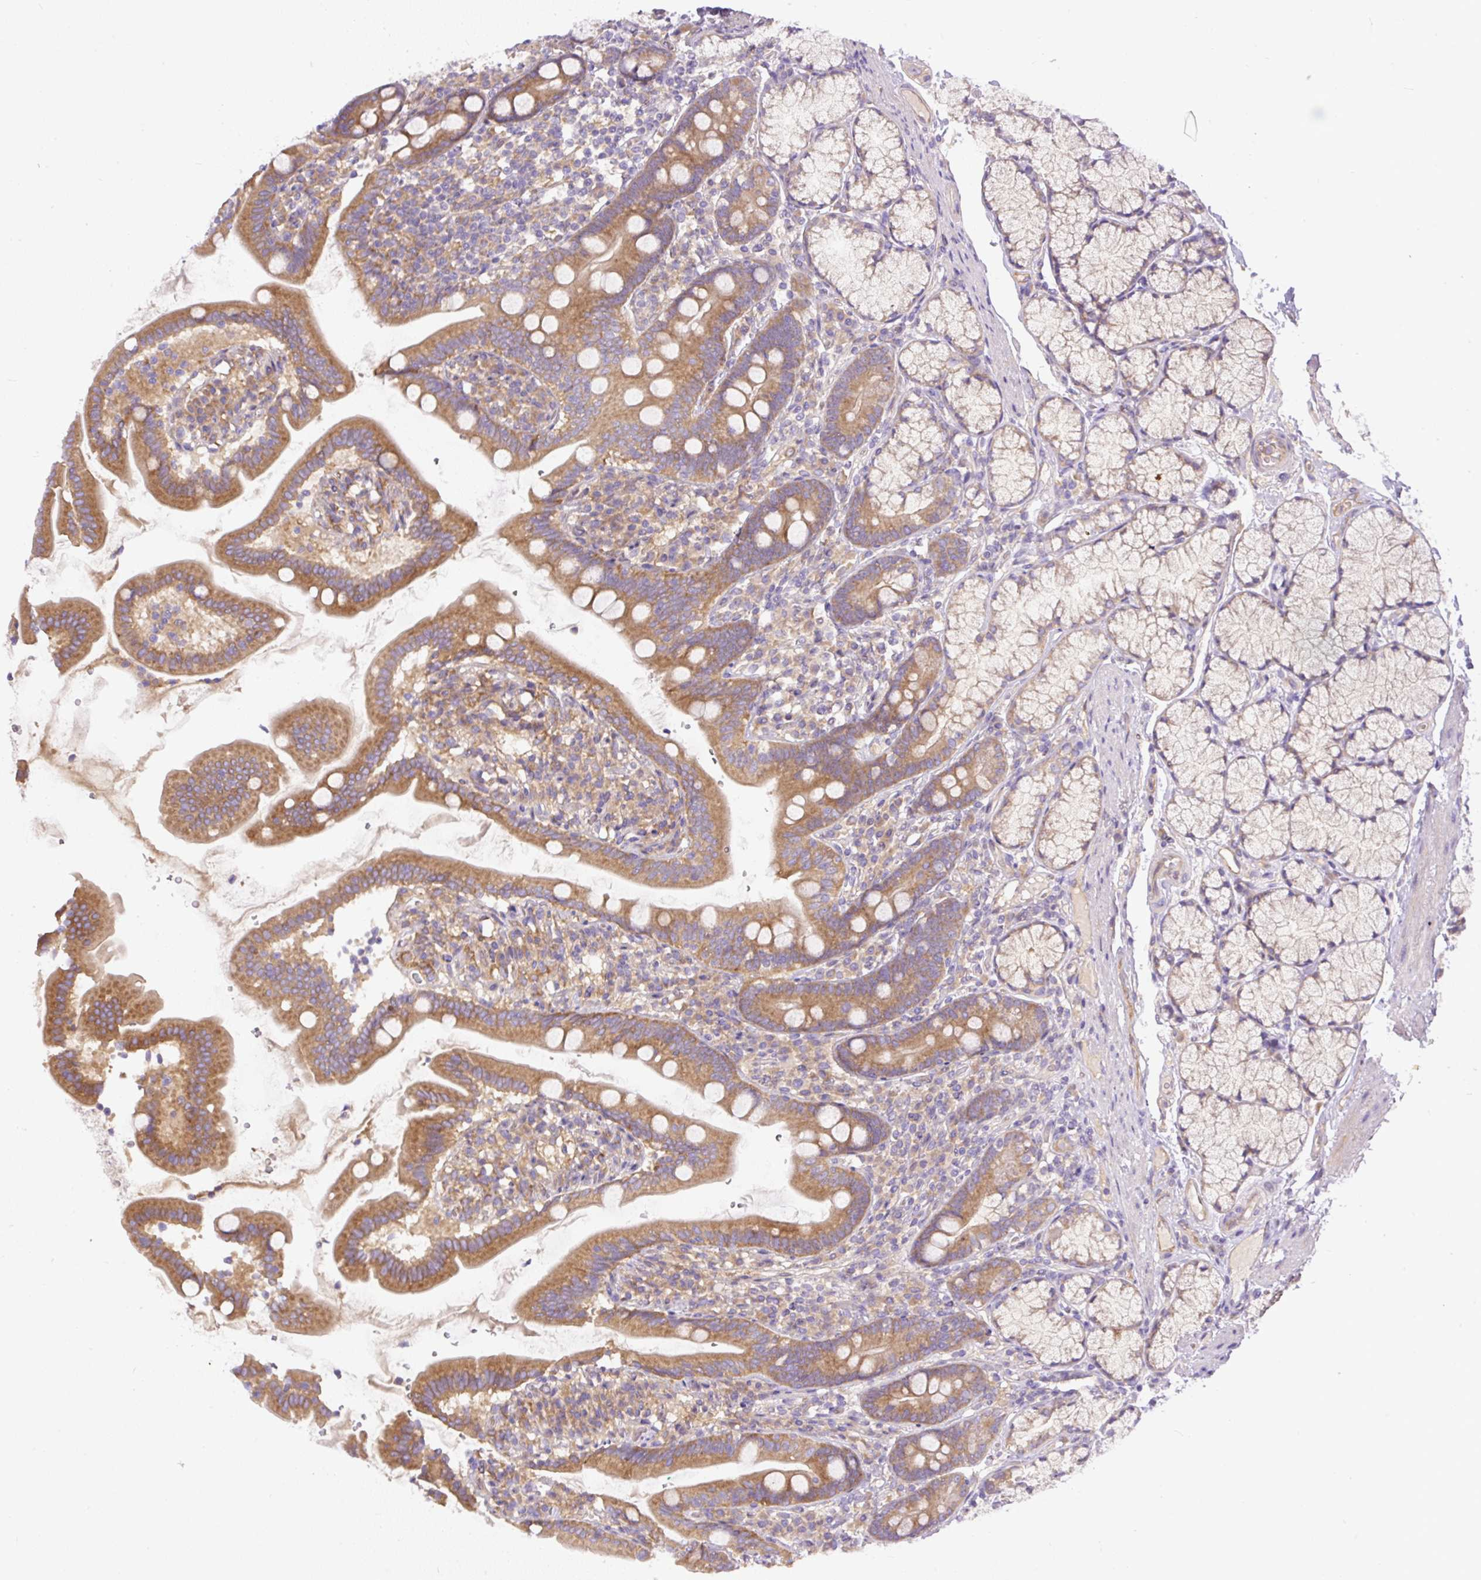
{"staining": {"intensity": "moderate", "quantity": ">75%", "location": "cytoplasmic/membranous"}, "tissue": "duodenum", "cell_type": "Glandular cells", "image_type": "normal", "snomed": [{"axis": "morphology", "description": "Normal tissue, NOS"}, {"axis": "topography", "description": "Duodenum"}], "caption": "This is a micrograph of IHC staining of normal duodenum, which shows moderate positivity in the cytoplasmic/membranous of glandular cells.", "gene": "DAPK1", "patient": {"sex": "female", "age": 67}}